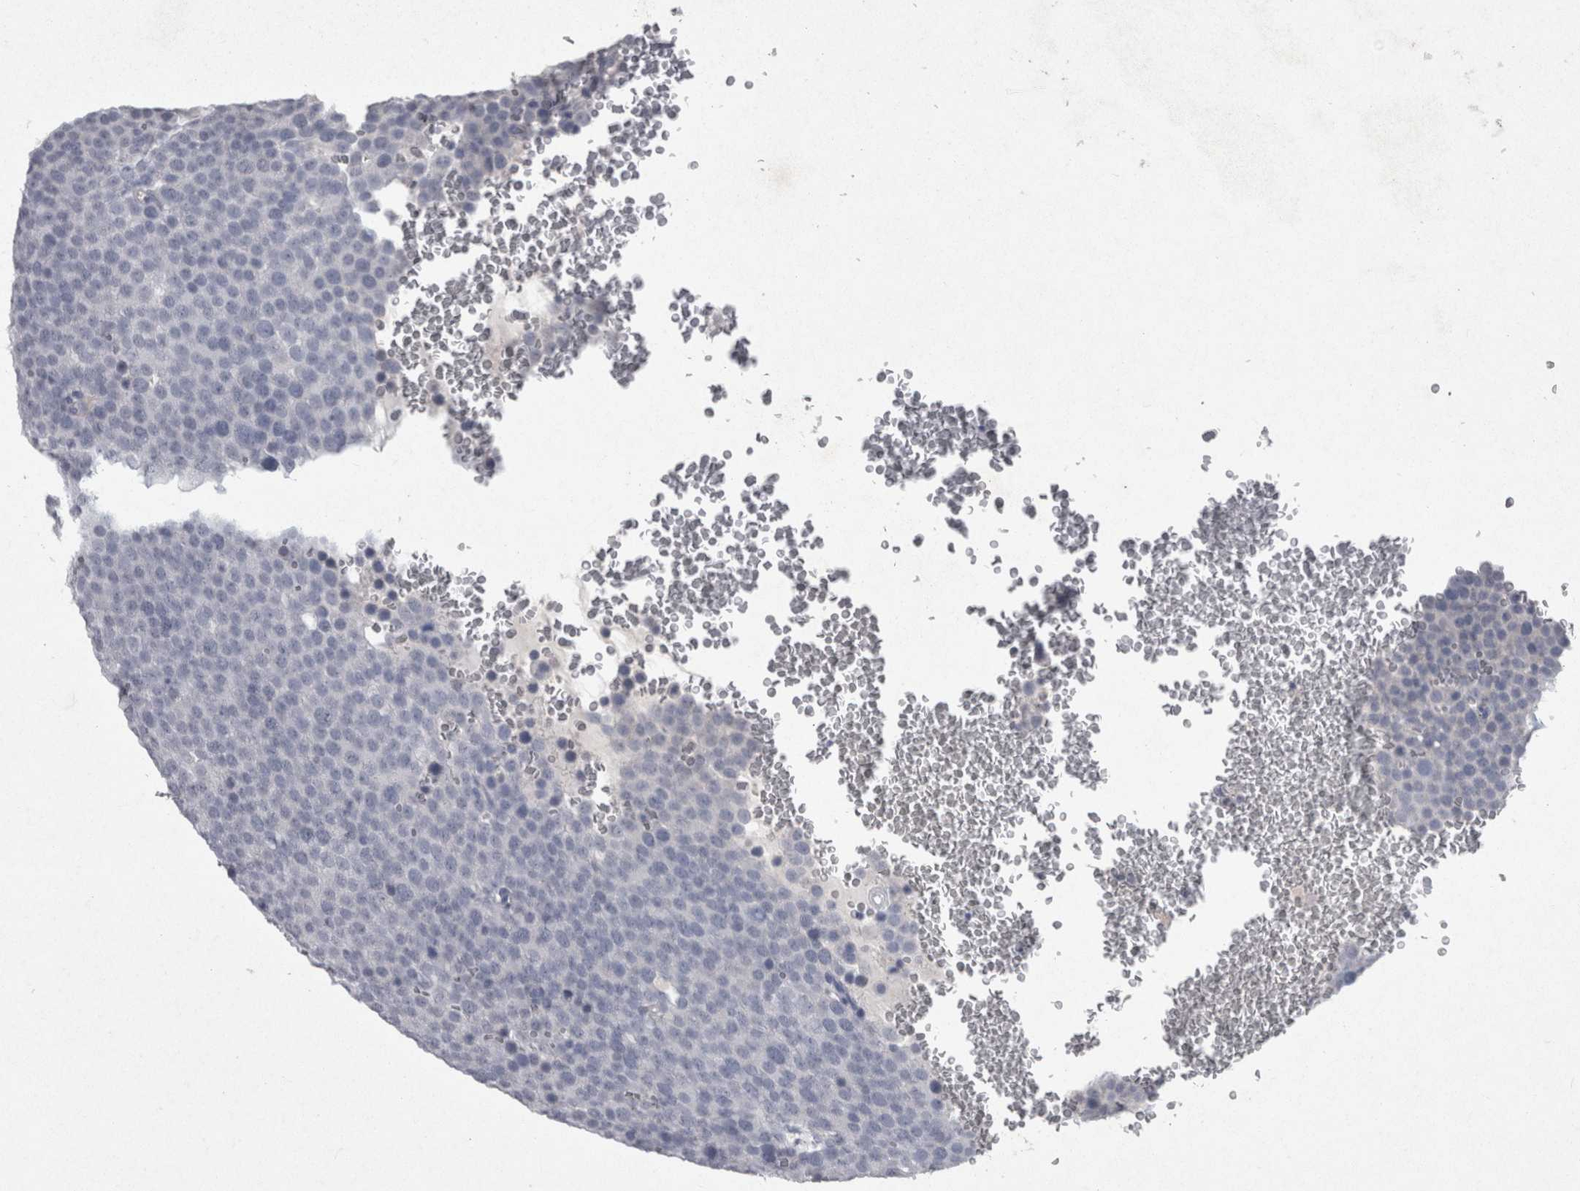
{"staining": {"intensity": "negative", "quantity": "none", "location": "none"}, "tissue": "testis cancer", "cell_type": "Tumor cells", "image_type": "cancer", "snomed": [{"axis": "morphology", "description": "Seminoma, NOS"}, {"axis": "topography", "description": "Testis"}], "caption": "An immunohistochemistry (IHC) photomicrograph of testis cancer (seminoma) is shown. There is no staining in tumor cells of testis cancer (seminoma).", "gene": "PDX1", "patient": {"sex": "male", "age": 71}}